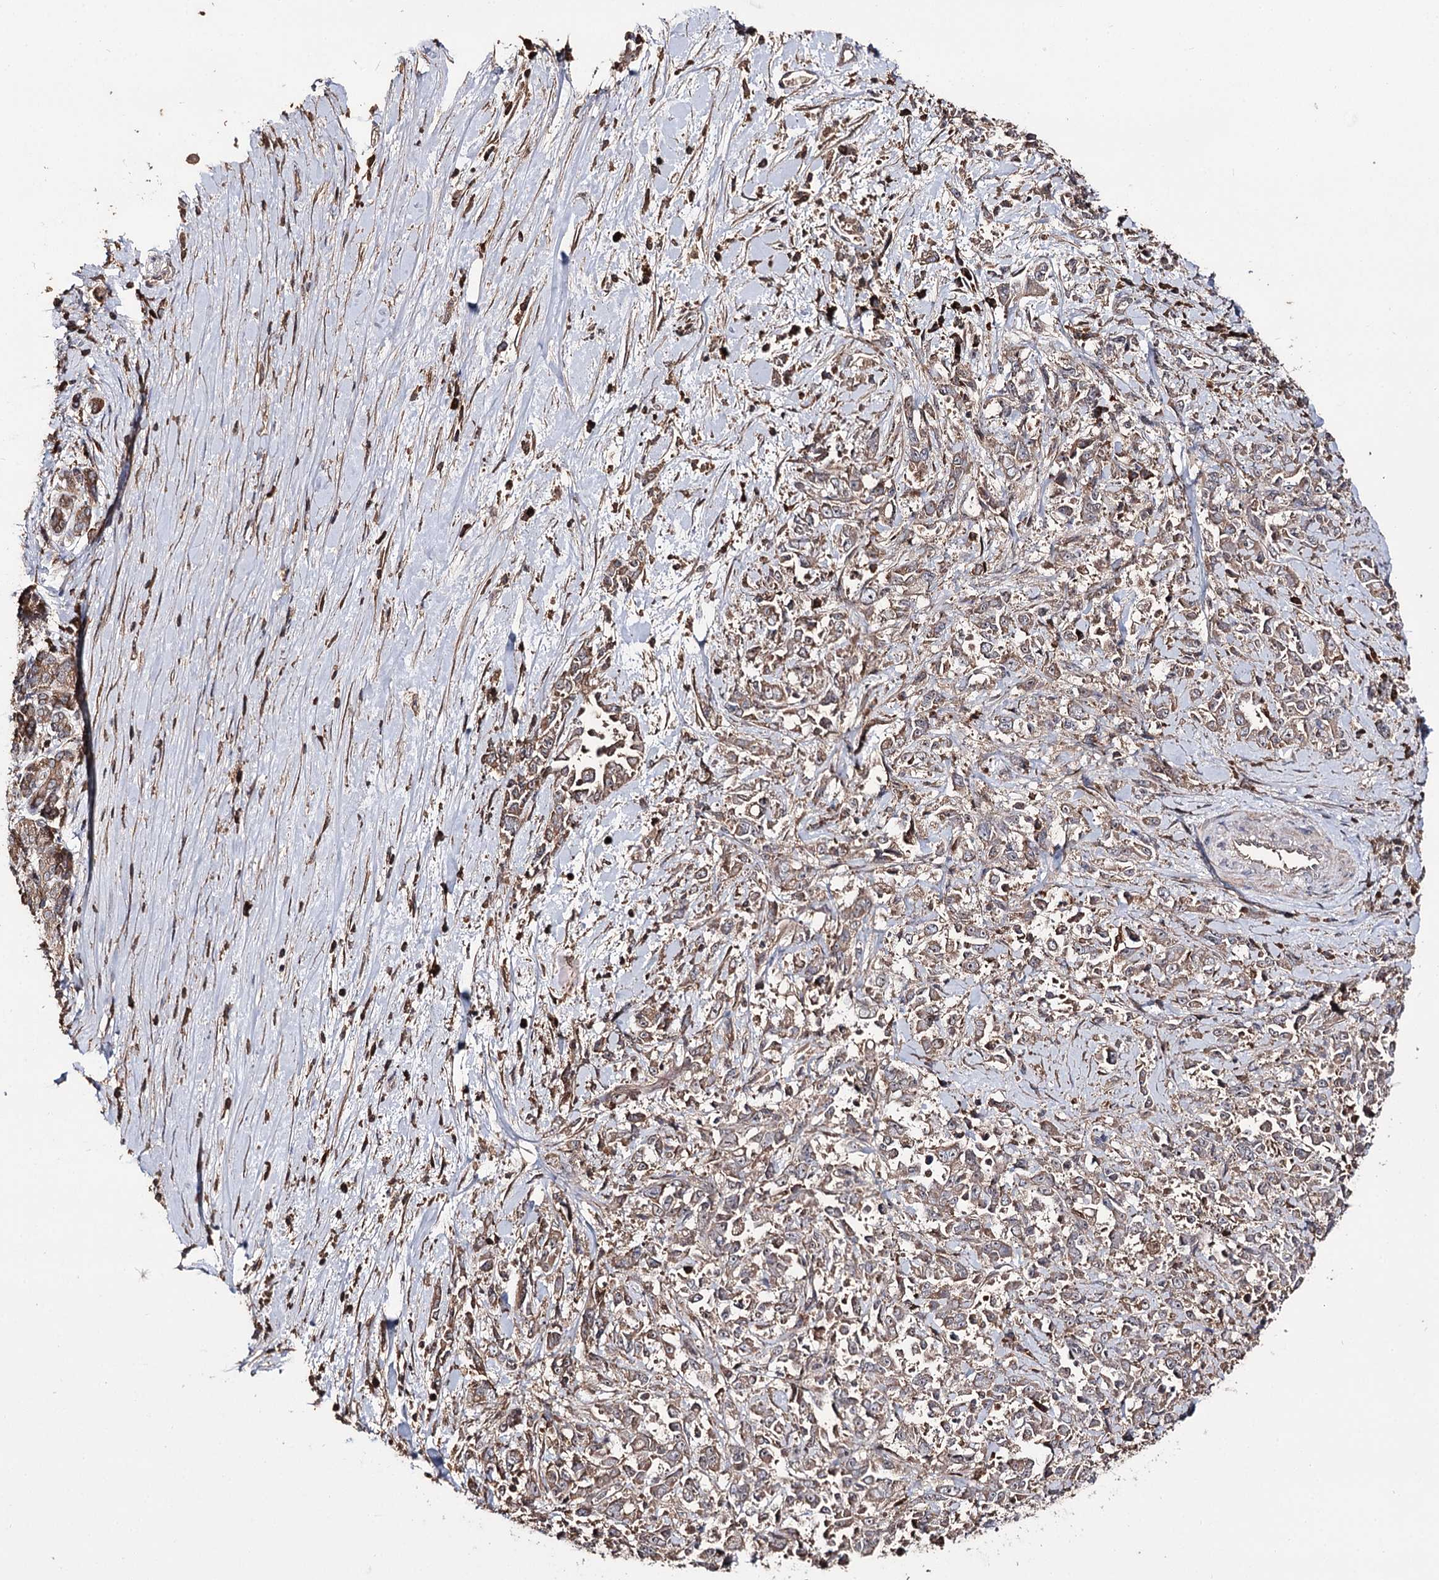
{"staining": {"intensity": "weak", "quantity": ">75%", "location": "cytoplasmic/membranous"}, "tissue": "pancreatic cancer", "cell_type": "Tumor cells", "image_type": "cancer", "snomed": [{"axis": "morphology", "description": "Normal tissue, NOS"}, {"axis": "morphology", "description": "Adenocarcinoma, NOS"}, {"axis": "topography", "description": "Pancreas"}], "caption": "This image reveals immunohistochemistry staining of adenocarcinoma (pancreatic), with low weak cytoplasmic/membranous positivity in about >75% of tumor cells.", "gene": "FAM53B", "patient": {"sex": "female", "age": 64}}